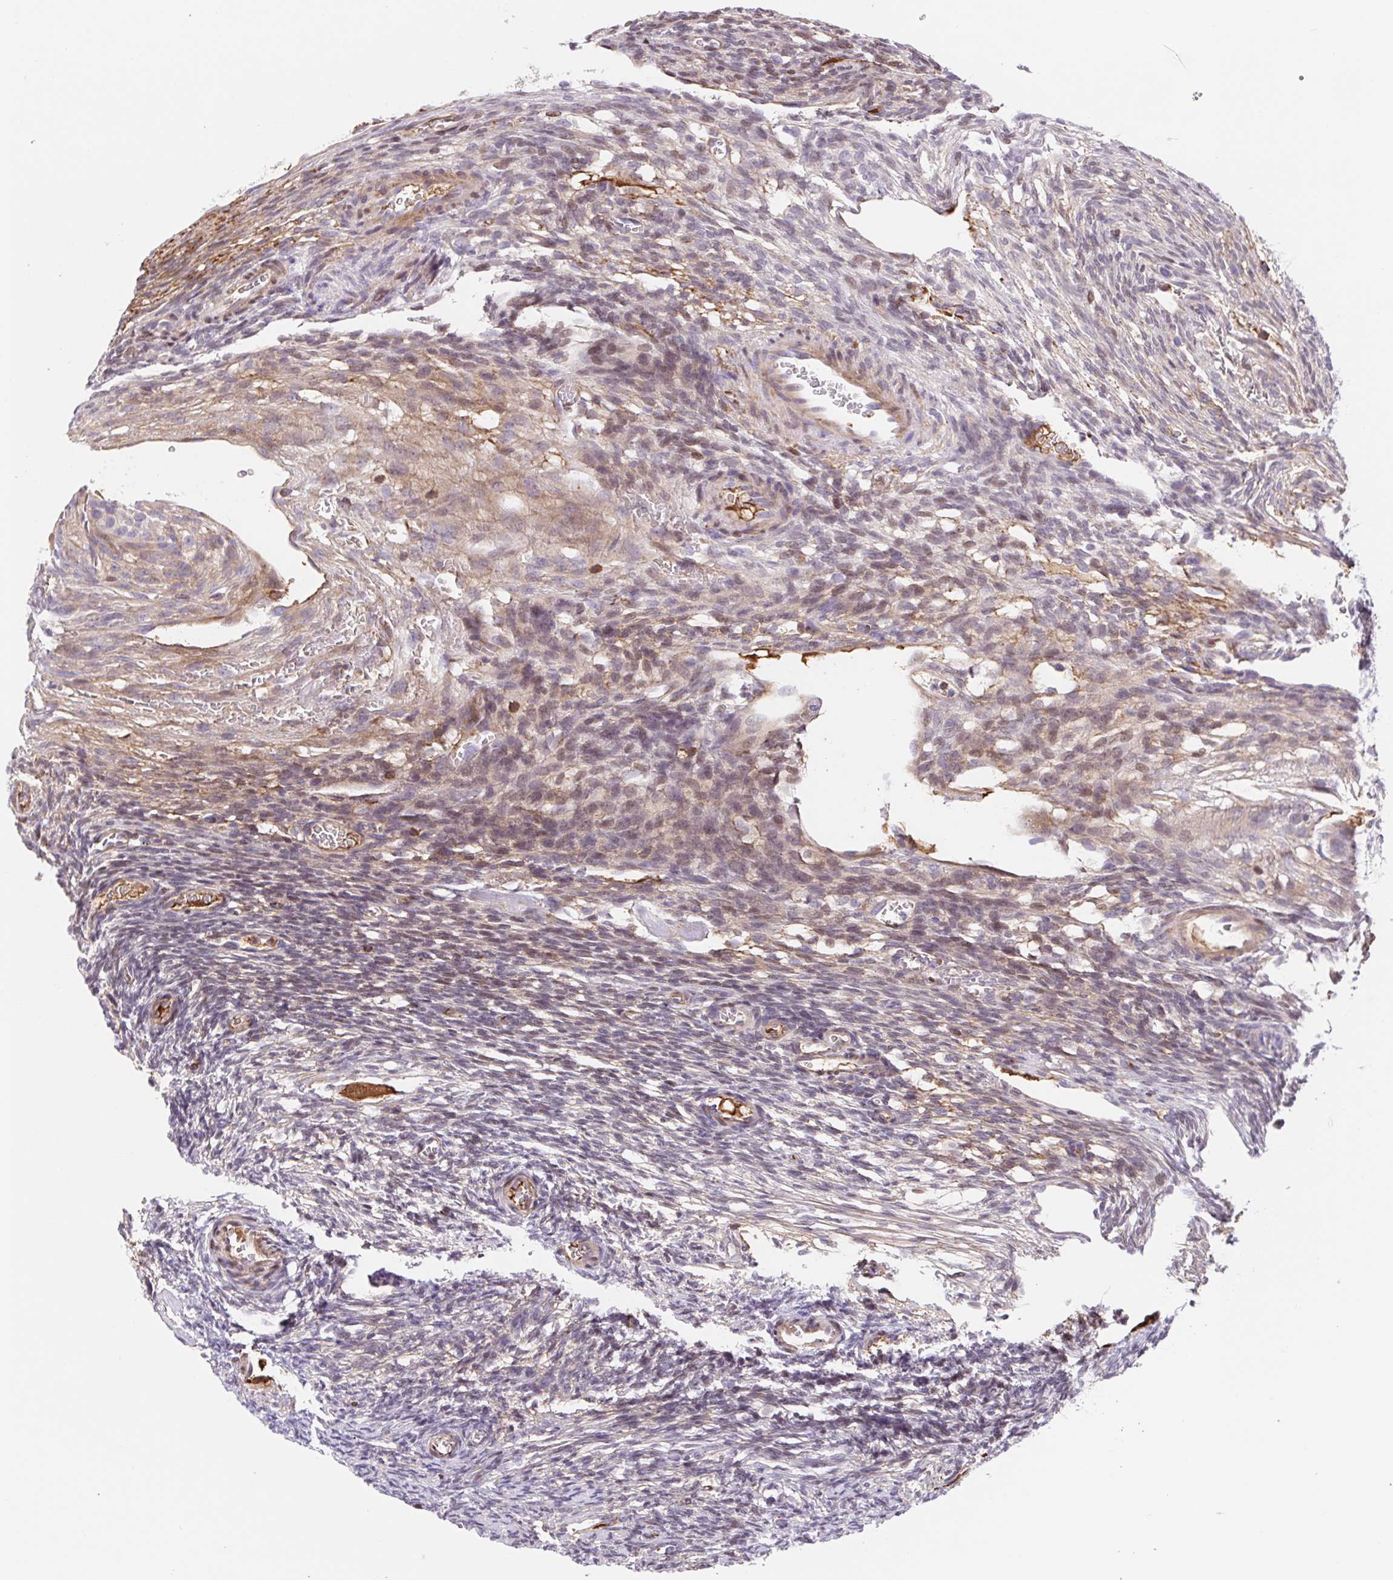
{"staining": {"intensity": "negative", "quantity": "none", "location": "none"}, "tissue": "ovary", "cell_type": "Follicle cells", "image_type": "normal", "snomed": [{"axis": "morphology", "description": "Normal tissue, NOS"}, {"axis": "topography", "description": "Ovary"}], "caption": "DAB (3,3'-diaminobenzidine) immunohistochemical staining of benign ovary shows no significant positivity in follicle cells. (DAB (3,3'-diaminobenzidine) immunohistochemistry (IHC) visualized using brightfield microscopy, high magnification).", "gene": "TPRG1", "patient": {"sex": "female", "age": 34}}